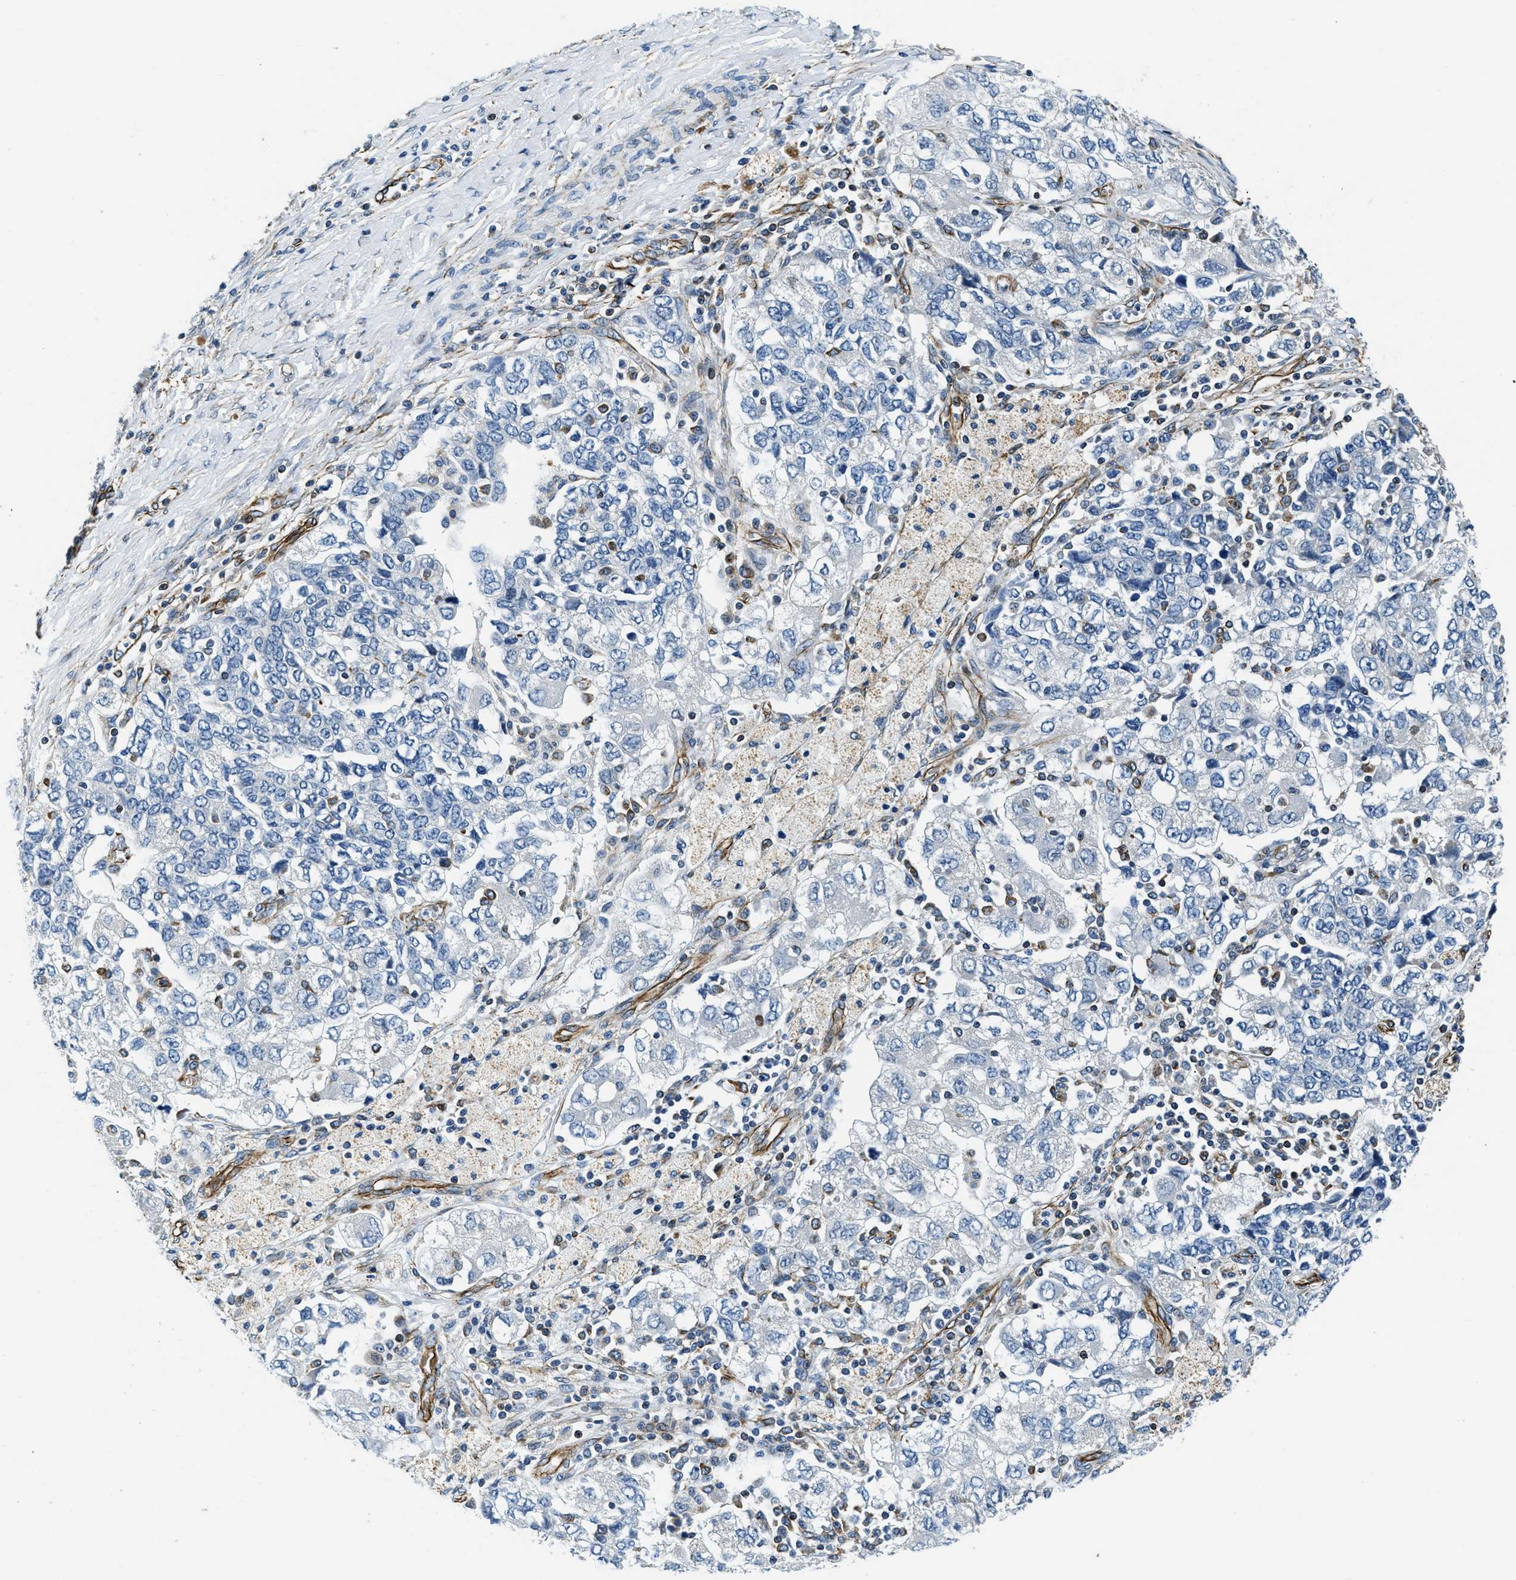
{"staining": {"intensity": "negative", "quantity": "none", "location": "none"}, "tissue": "ovarian cancer", "cell_type": "Tumor cells", "image_type": "cancer", "snomed": [{"axis": "morphology", "description": "Carcinoma, NOS"}, {"axis": "morphology", "description": "Cystadenocarcinoma, serous, NOS"}, {"axis": "topography", "description": "Ovary"}], "caption": "A photomicrograph of carcinoma (ovarian) stained for a protein displays no brown staining in tumor cells.", "gene": "GNS", "patient": {"sex": "female", "age": 69}}